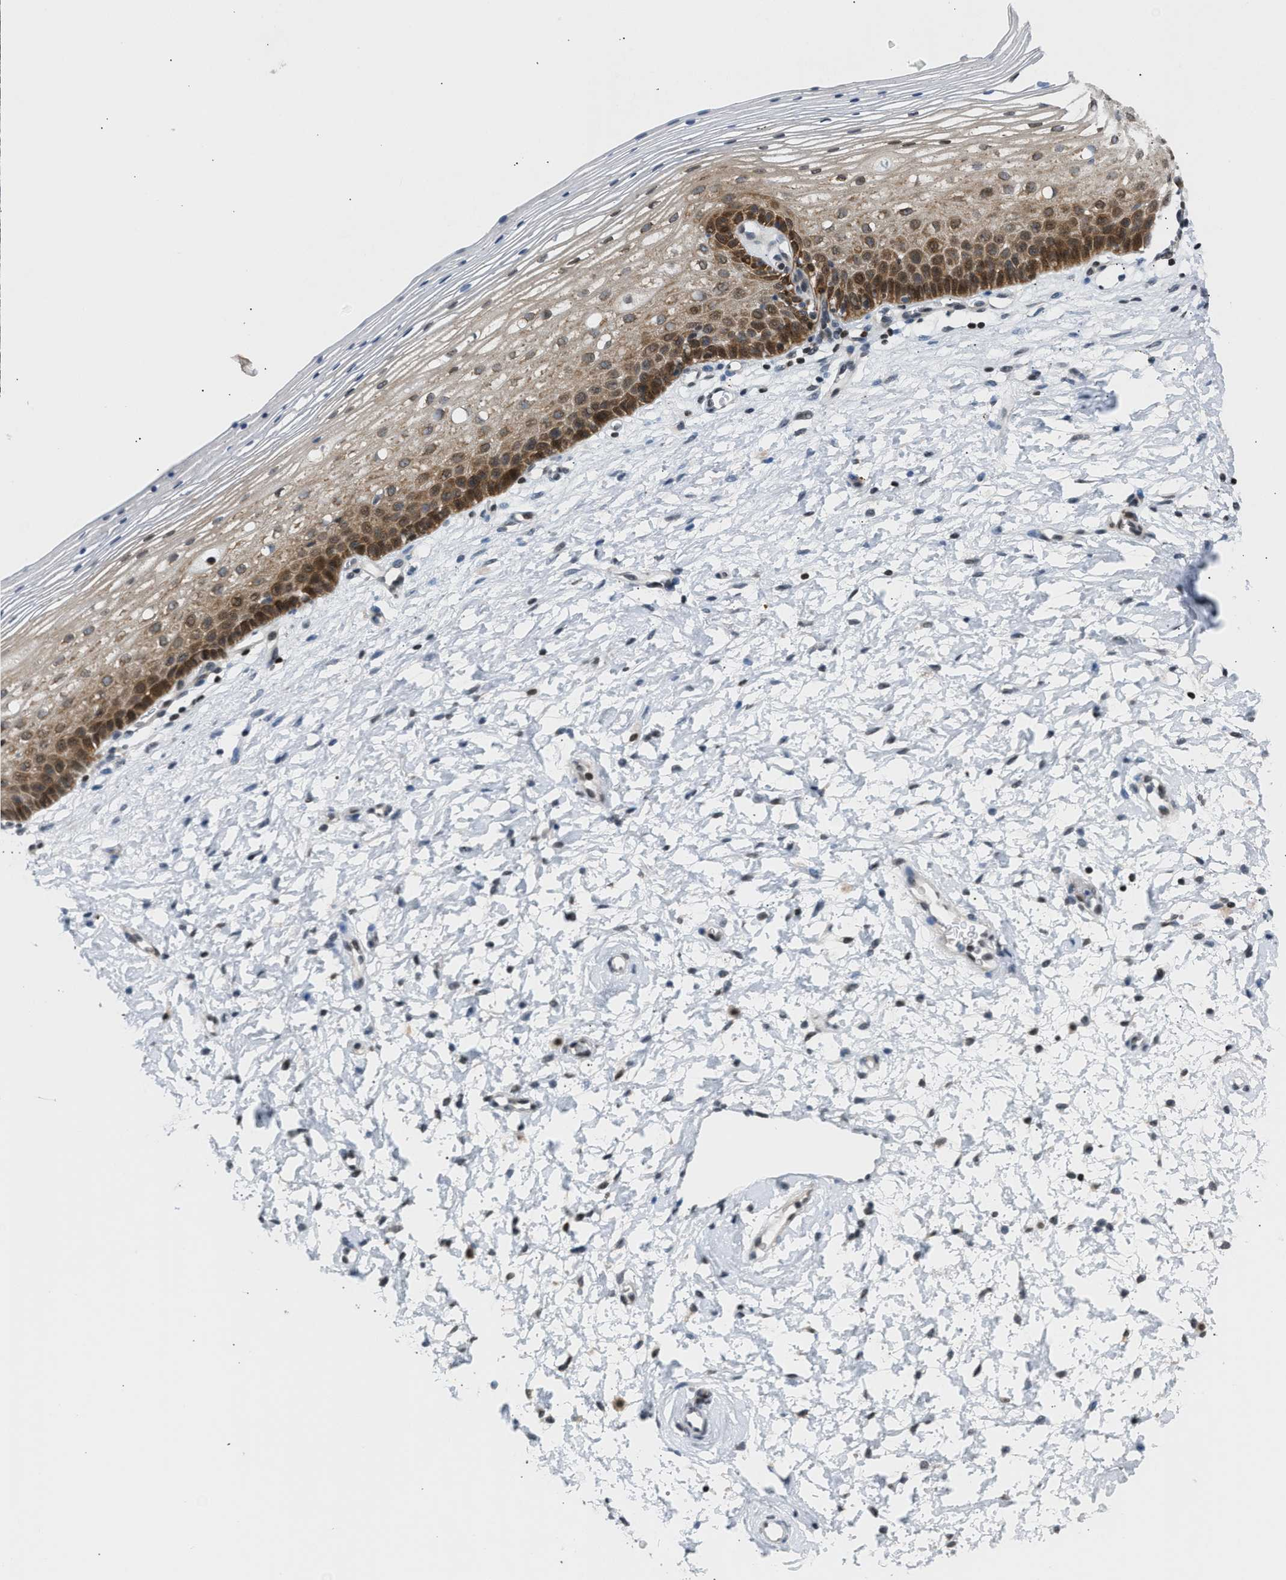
{"staining": {"intensity": "moderate", "quantity": ">75%", "location": "cytoplasmic/membranous,nuclear"}, "tissue": "cervix", "cell_type": "Glandular cells", "image_type": "normal", "snomed": [{"axis": "morphology", "description": "Normal tissue, NOS"}, {"axis": "topography", "description": "Cervix"}], "caption": "Protein staining by IHC displays moderate cytoplasmic/membranous,nuclear staining in about >75% of glandular cells in benign cervix. (DAB IHC, brown staining for protein, blue staining for nuclei).", "gene": "NPS", "patient": {"sex": "female", "age": 72}}